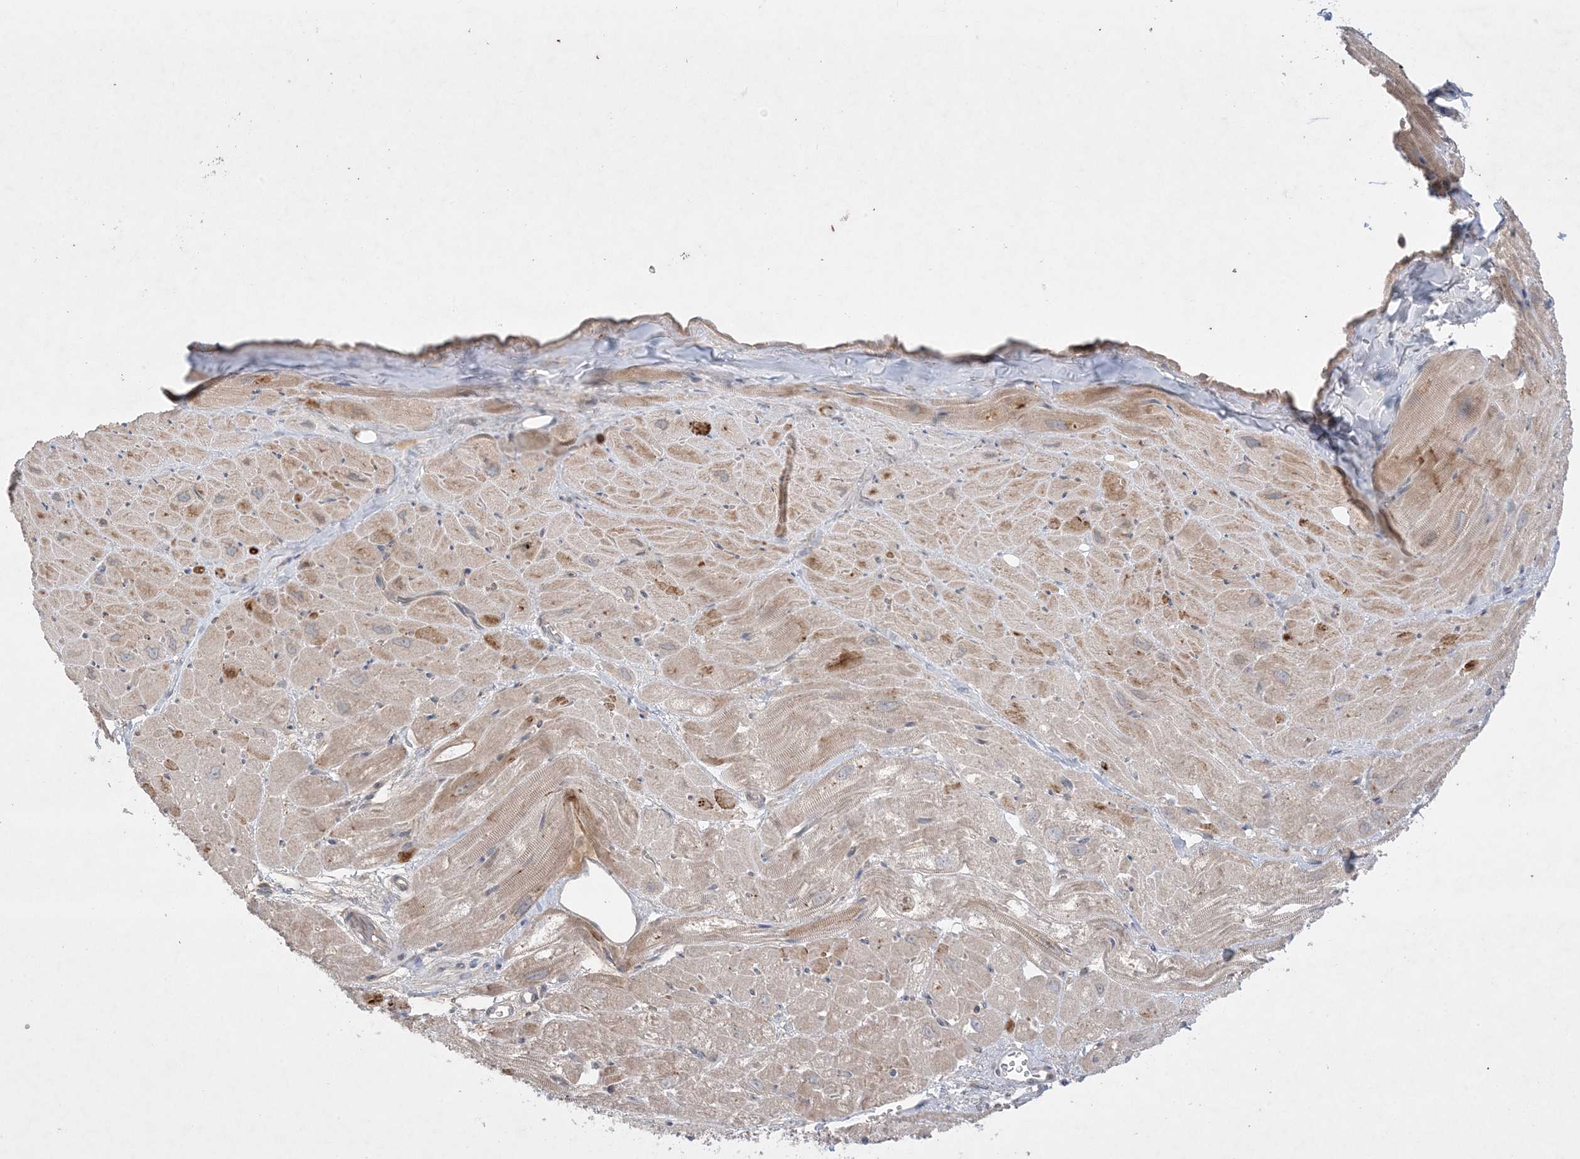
{"staining": {"intensity": "moderate", "quantity": "25%-75%", "location": "cytoplasmic/membranous"}, "tissue": "heart muscle", "cell_type": "Cardiomyocytes", "image_type": "normal", "snomed": [{"axis": "morphology", "description": "Normal tissue, NOS"}, {"axis": "topography", "description": "Heart"}], "caption": "IHC histopathology image of unremarkable heart muscle: heart muscle stained using immunohistochemistry exhibits medium levels of moderate protein expression localized specifically in the cytoplasmic/membranous of cardiomyocytes, appearing as a cytoplasmic/membranous brown color.", "gene": "MMGT1", "patient": {"sex": "male", "age": 50}}